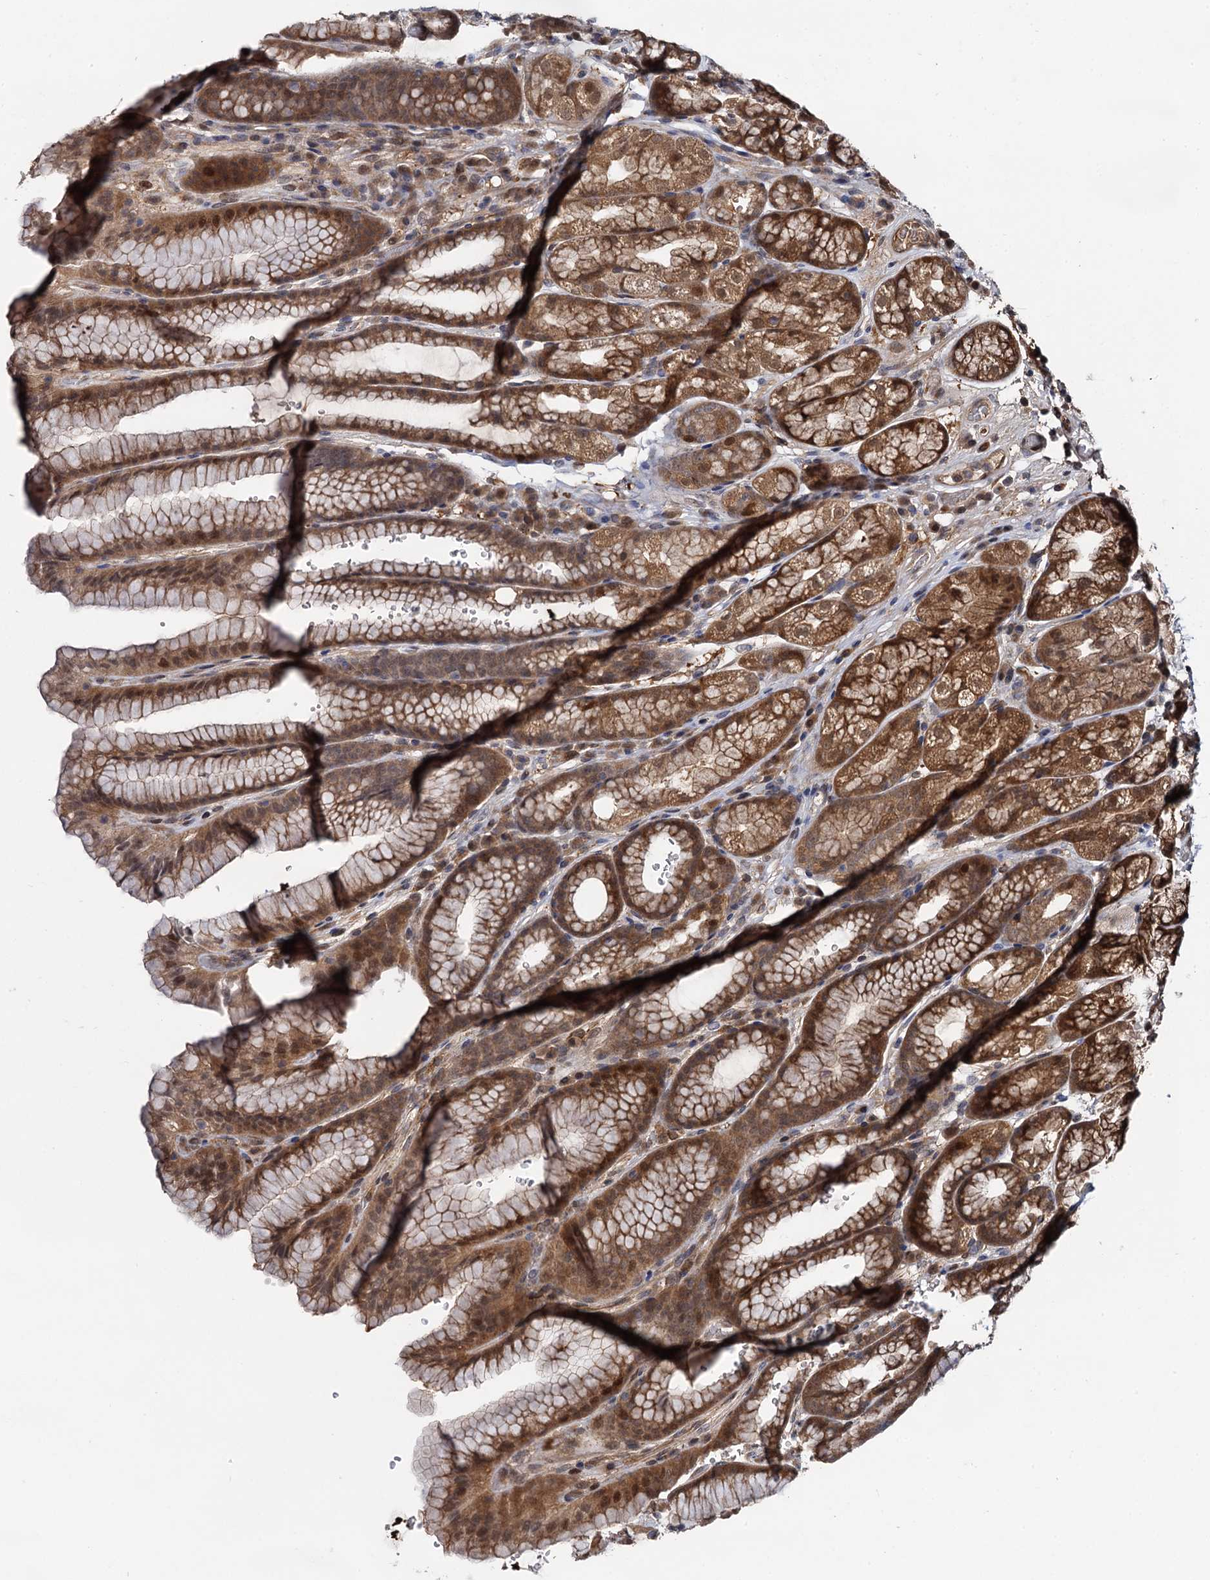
{"staining": {"intensity": "moderate", "quantity": ">75%", "location": "cytoplasmic/membranous,nuclear"}, "tissue": "stomach", "cell_type": "Glandular cells", "image_type": "normal", "snomed": [{"axis": "morphology", "description": "Normal tissue, NOS"}, {"axis": "morphology", "description": "Adenocarcinoma, NOS"}, {"axis": "topography", "description": "Stomach"}], "caption": "Immunohistochemistry photomicrograph of normal human stomach stained for a protein (brown), which demonstrates medium levels of moderate cytoplasmic/membranous,nuclear expression in about >75% of glandular cells.", "gene": "SELENOP", "patient": {"sex": "male", "age": 57}}